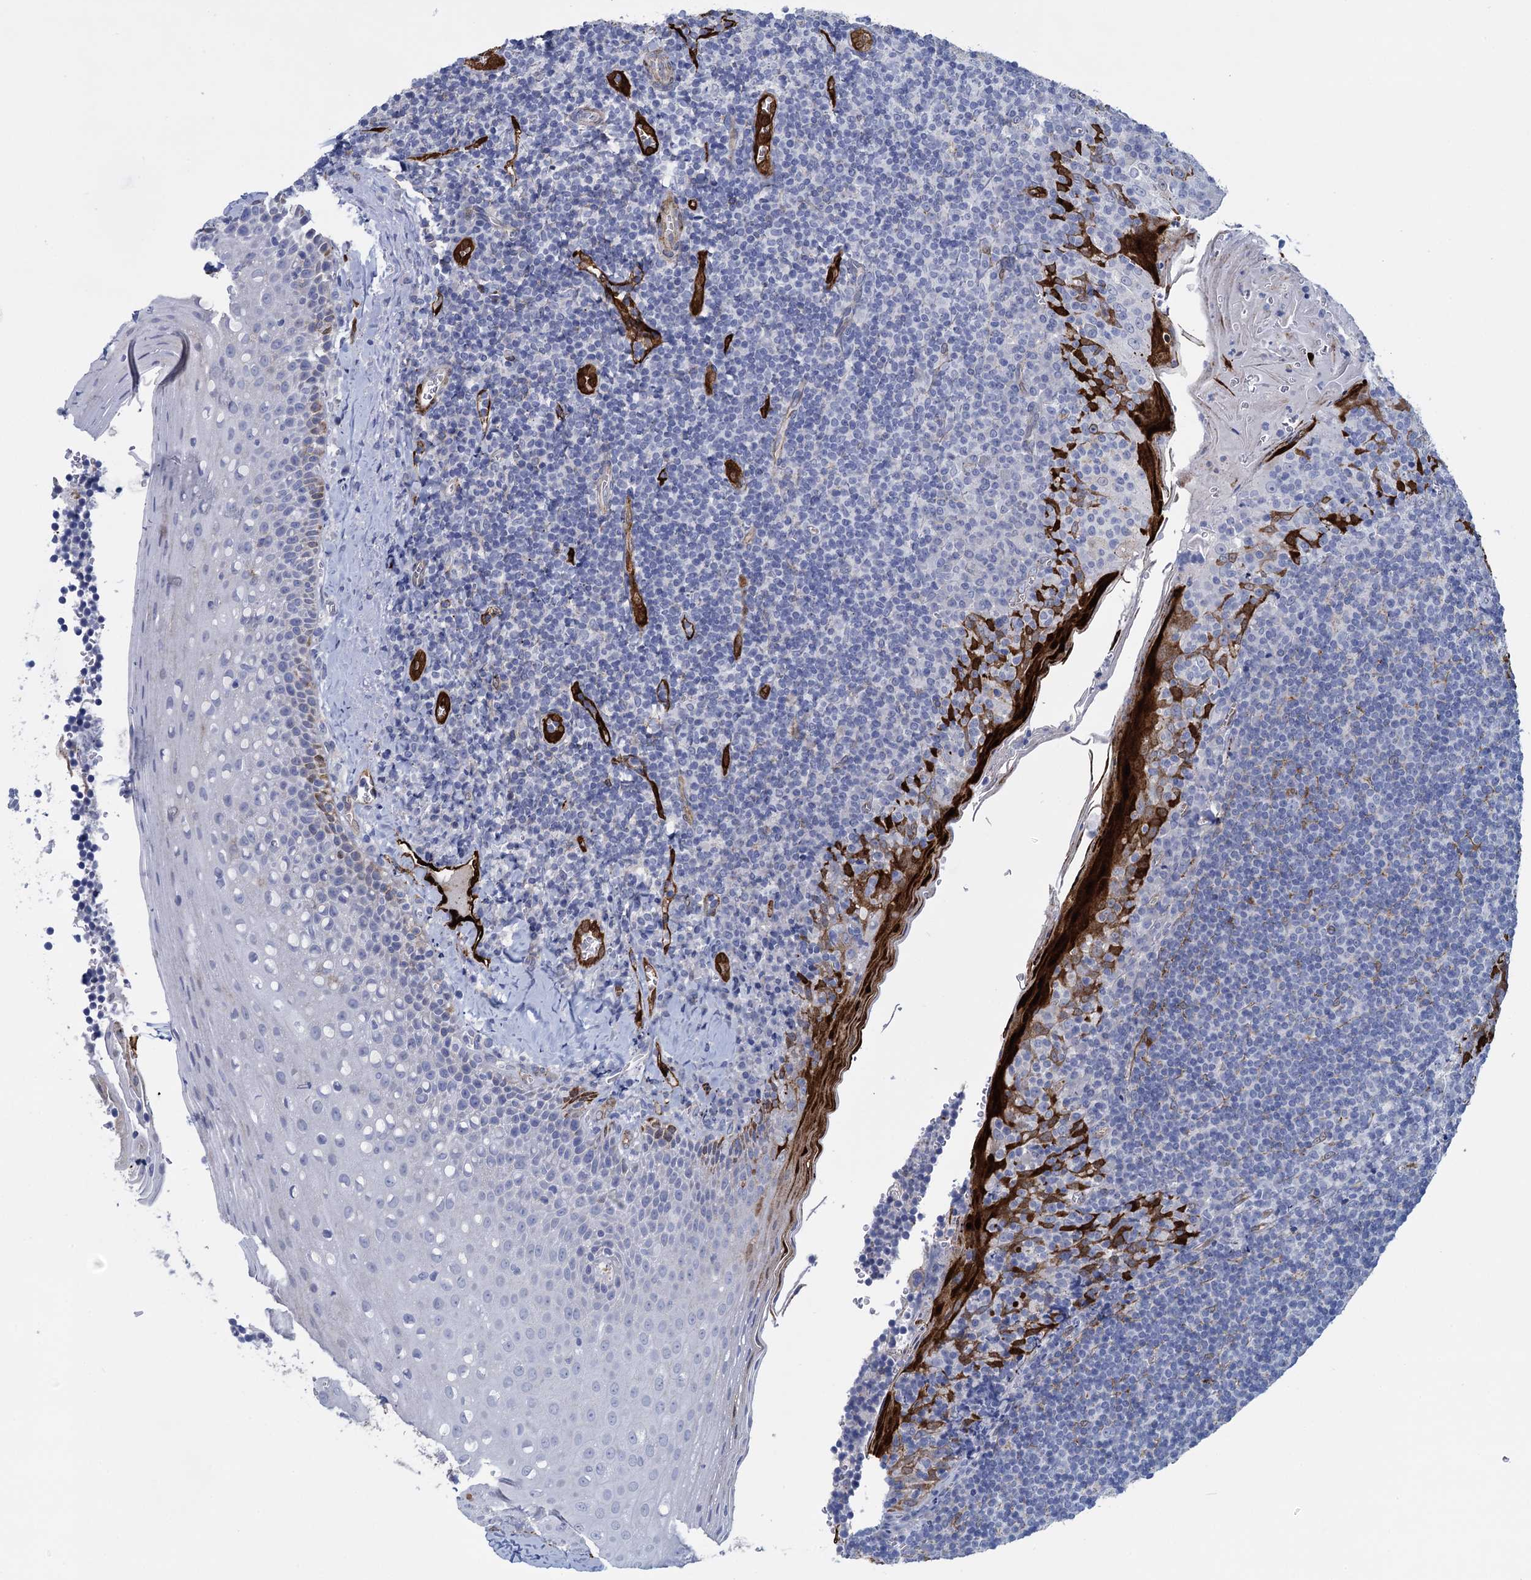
{"staining": {"intensity": "negative", "quantity": "none", "location": "none"}, "tissue": "tonsil", "cell_type": "Germinal center cells", "image_type": "normal", "snomed": [{"axis": "morphology", "description": "Normal tissue, NOS"}, {"axis": "topography", "description": "Tonsil"}], "caption": "IHC of normal human tonsil exhibits no staining in germinal center cells.", "gene": "SNCG", "patient": {"sex": "male", "age": 27}}